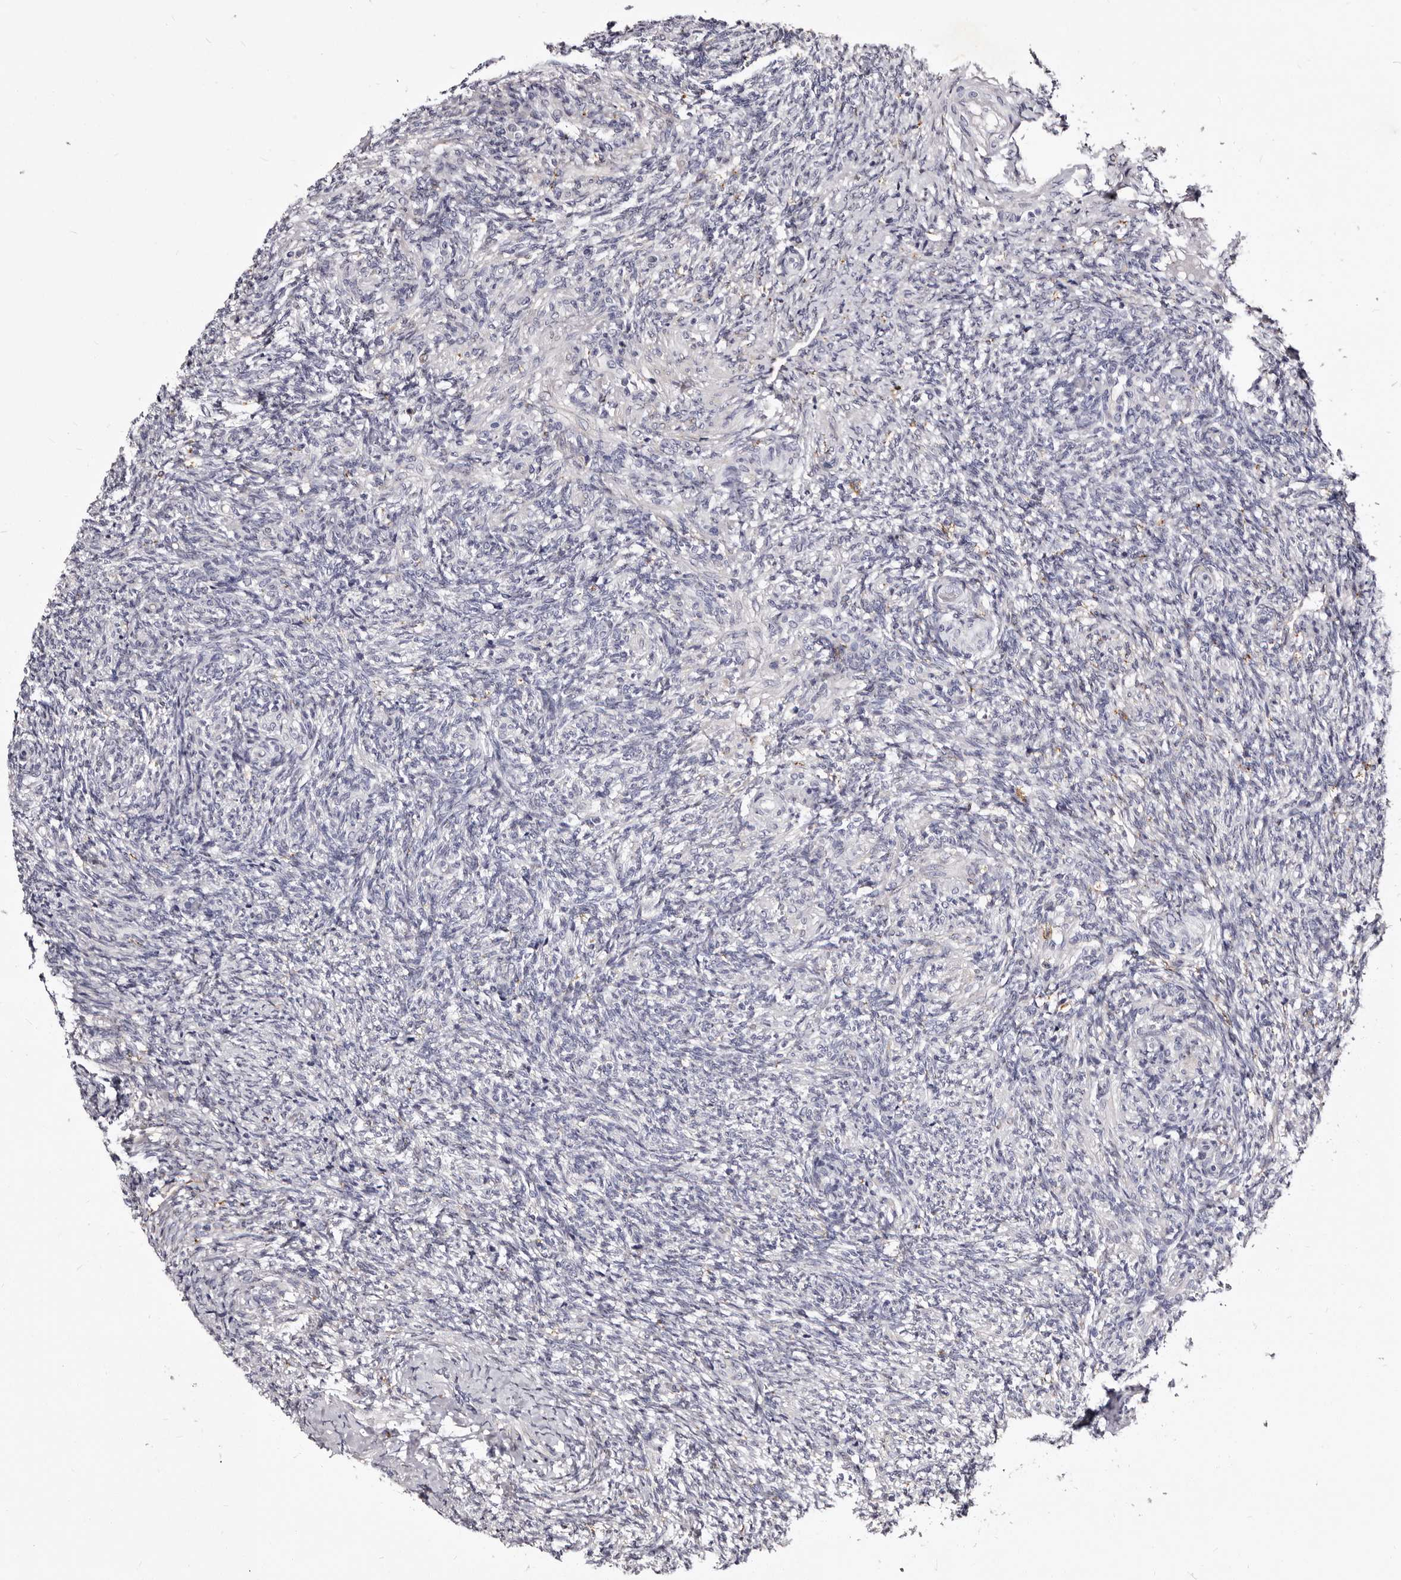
{"staining": {"intensity": "negative", "quantity": "none", "location": "none"}, "tissue": "ovary", "cell_type": "Follicle cells", "image_type": "normal", "snomed": [{"axis": "morphology", "description": "Normal tissue, NOS"}, {"axis": "topography", "description": "Ovary"}], "caption": "The image exhibits no staining of follicle cells in unremarkable ovary.", "gene": "AUNIP", "patient": {"sex": "female", "age": 41}}